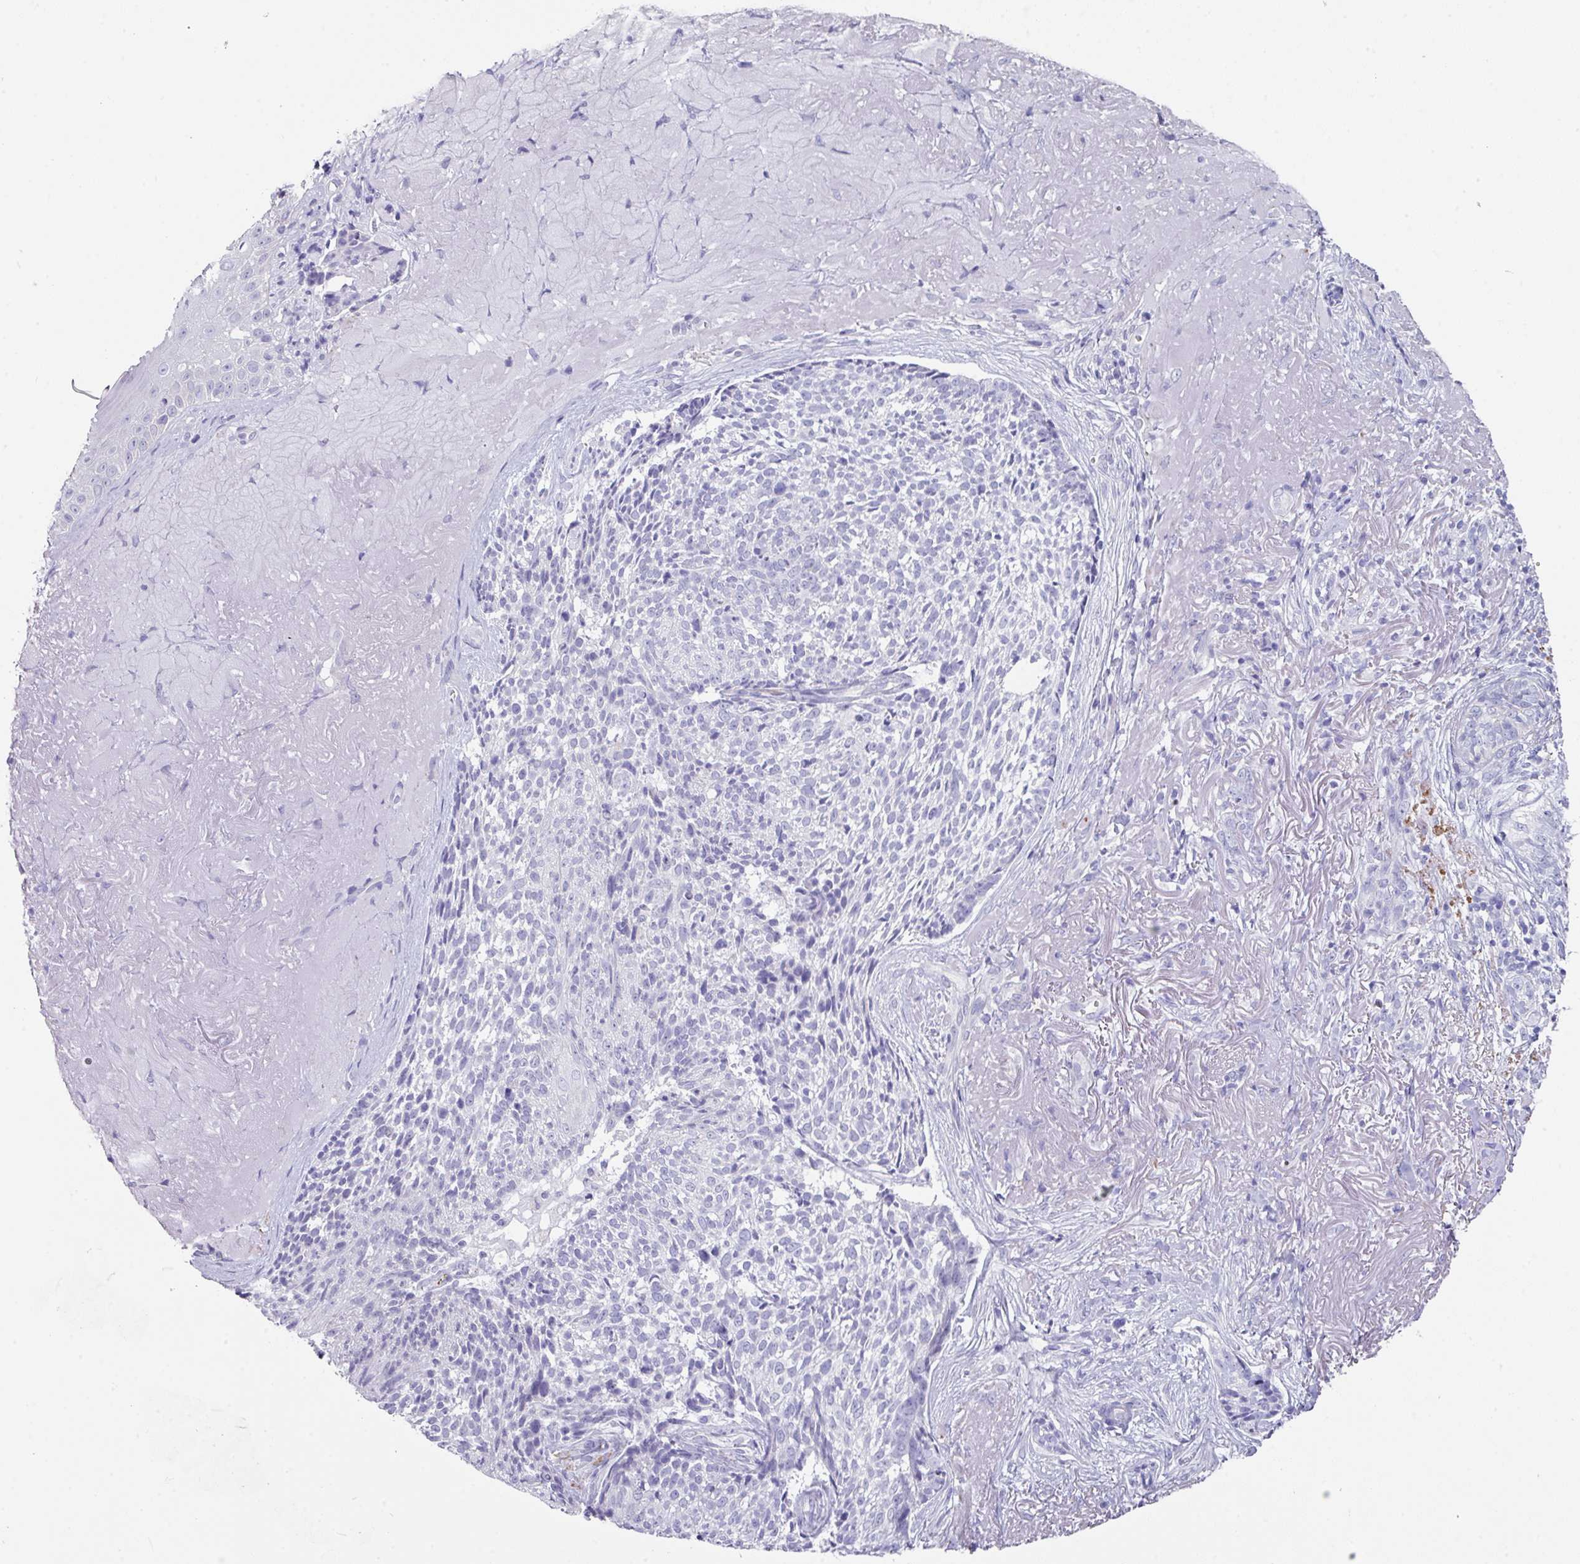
{"staining": {"intensity": "negative", "quantity": "none", "location": "none"}, "tissue": "skin cancer", "cell_type": "Tumor cells", "image_type": "cancer", "snomed": [{"axis": "morphology", "description": "Basal cell carcinoma"}, {"axis": "topography", "description": "Skin"}, {"axis": "topography", "description": "Skin of face"}], "caption": "High magnification brightfield microscopy of skin cancer stained with DAB (3,3'-diaminobenzidine) (brown) and counterstained with hematoxylin (blue): tumor cells show no significant positivity. Brightfield microscopy of immunohistochemistry (IHC) stained with DAB (3,3'-diaminobenzidine) (brown) and hematoxylin (blue), captured at high magnification.", "gene": "PEX10", "patient": {"sex": "female", "age": 95}}